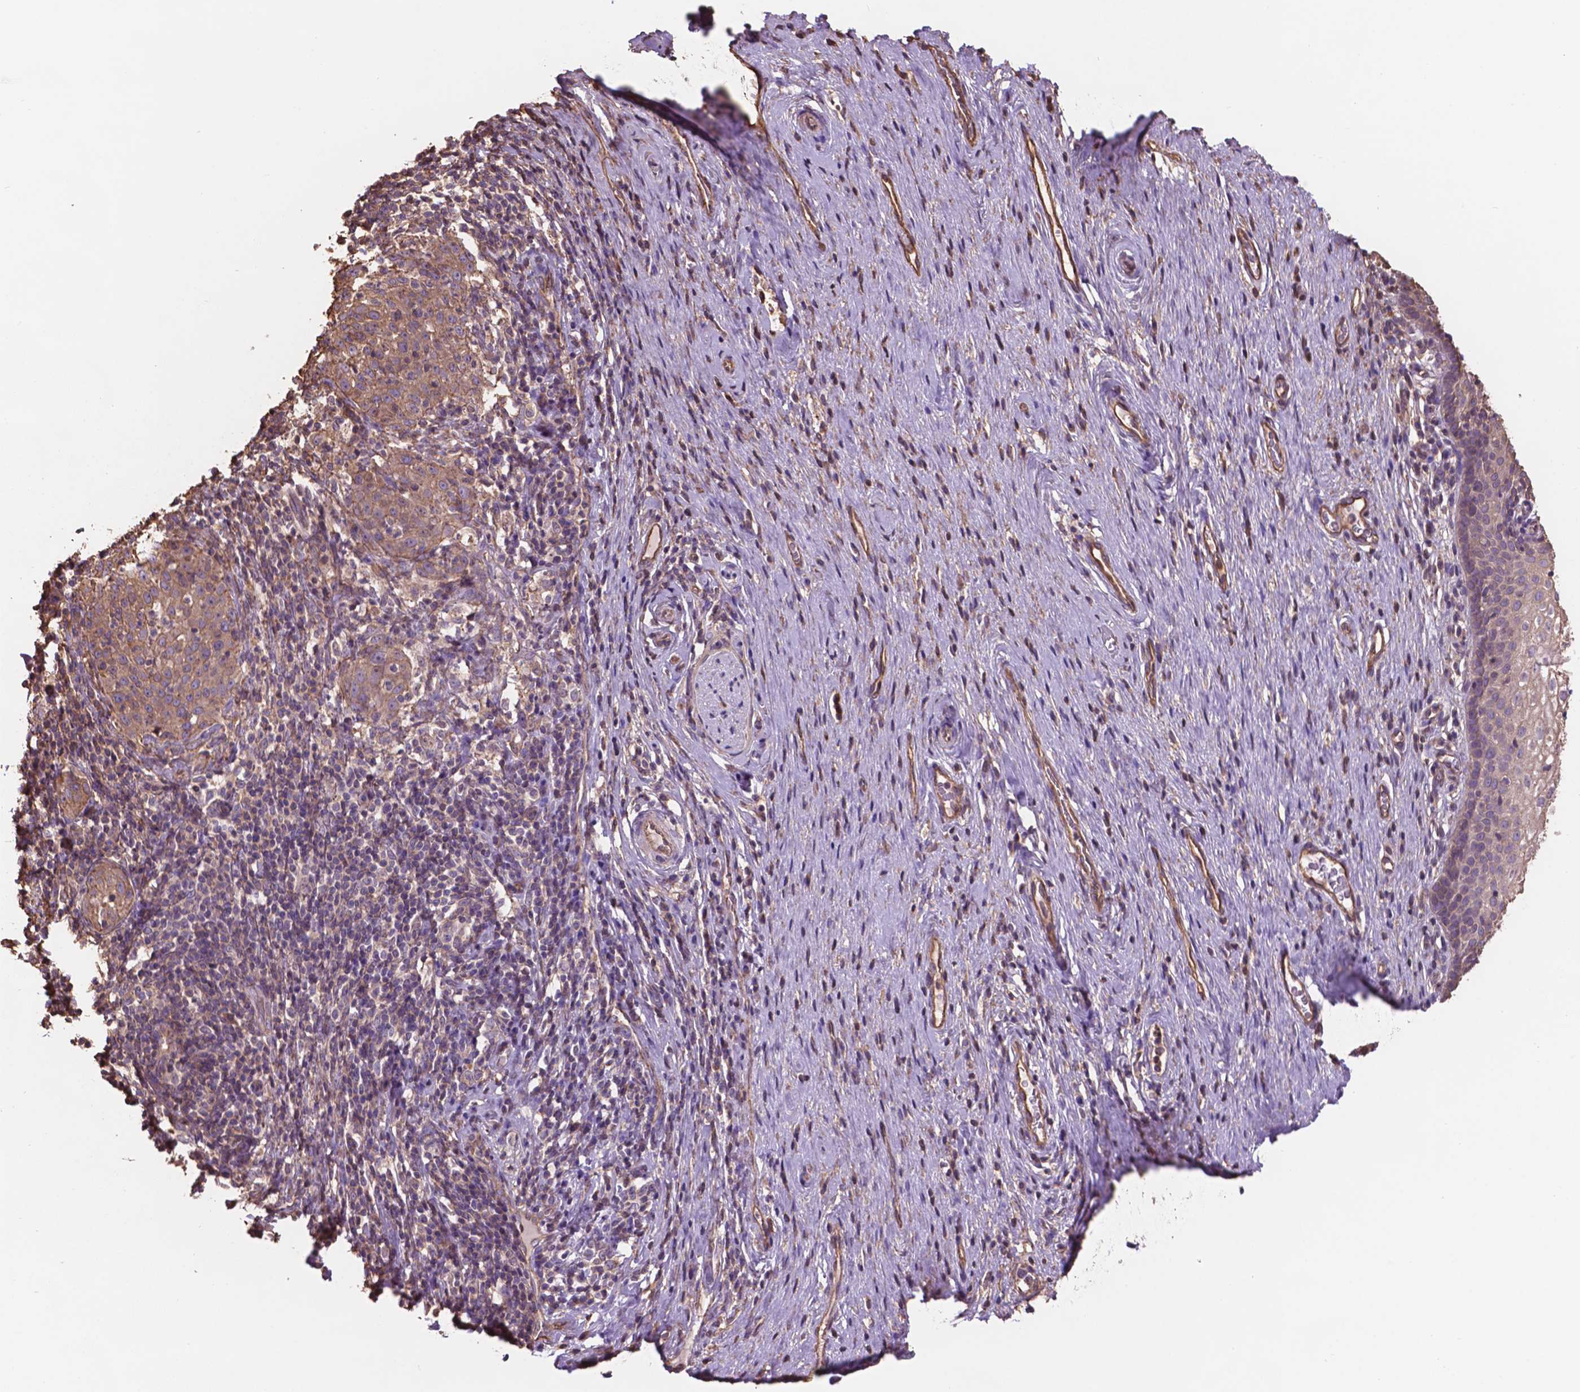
{"staining": {"intensity": "moderate", "quantity": ">75%", "location": "cytoplasmic/membranous"}, "tissue": "cervical cancer", "cell_type": "Tumor cells", "image_type": "cancer", "snomed": [{"axis": "morphology", "description": "Squamous cell carcinoma, NOS"}, {"axis": "topography", "description": "Cervix"}], "caption": "Protein expression analysis of human cervical squamous cell carcinoma reveals moderate cytoplasmic/membranous positivity in about >75% of tumor cells.", "gene": "NIPA2", "patient": {"sex": "female", "age": 51}}